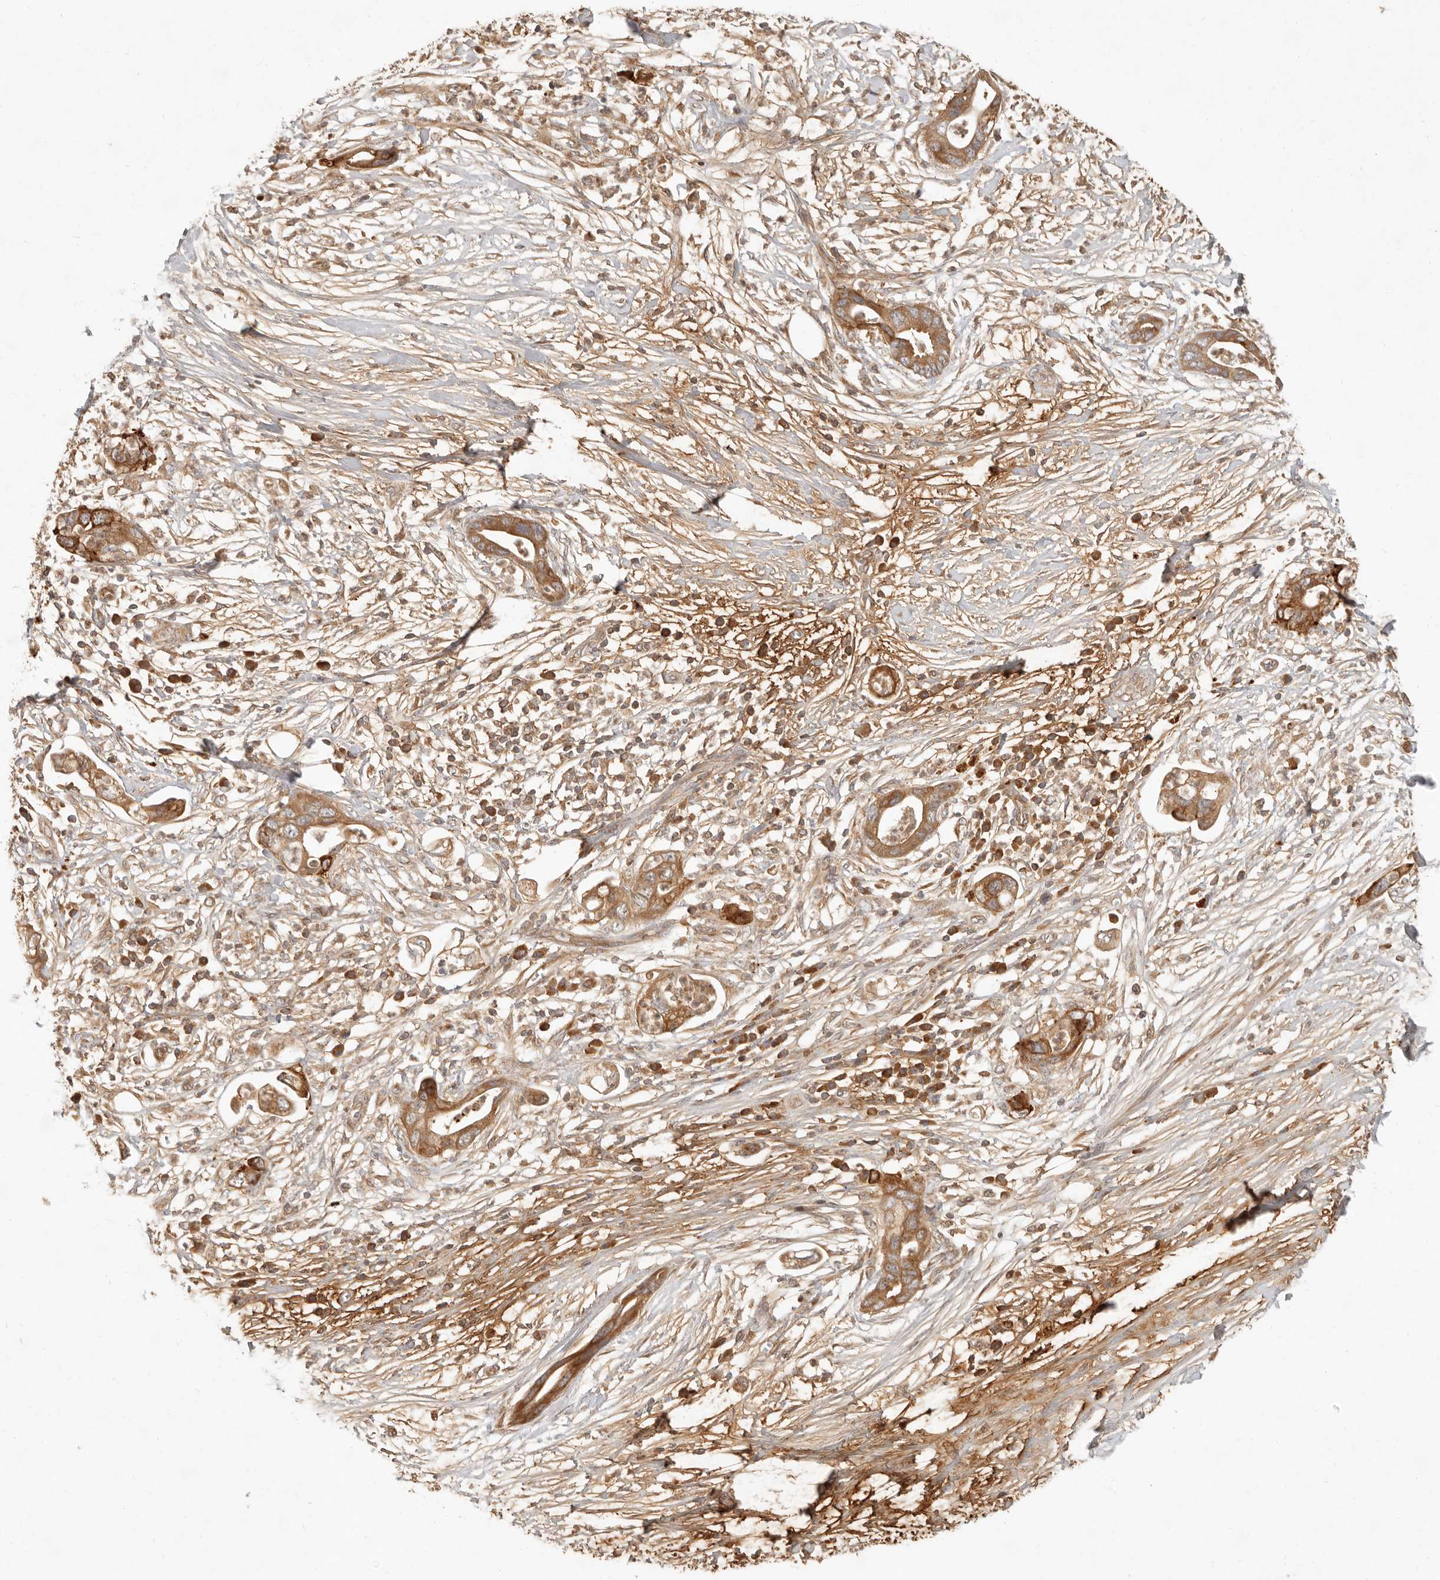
{"staining": {"intensity": "moderate", "quantity": ">75%", "location": "cytoplasmic/membranous"}, "tissue": "pancreatic cancer", "cell_type": "Tumor cells", "image_type": "cancer", "snomed": [{"axis": "morphology", "description": "Adenocarcinoma, NOS"}, {"axis": "topography", "description": "Pancreas"}], "caption": "Pancreatic cancer stained with DAB IHC displays medium levels of moderate cytoplasmic/membranous expression in about >75% of tumor cells.", "gene": "ANKRD61", "patient": {"sex": "male", "age": 75}}